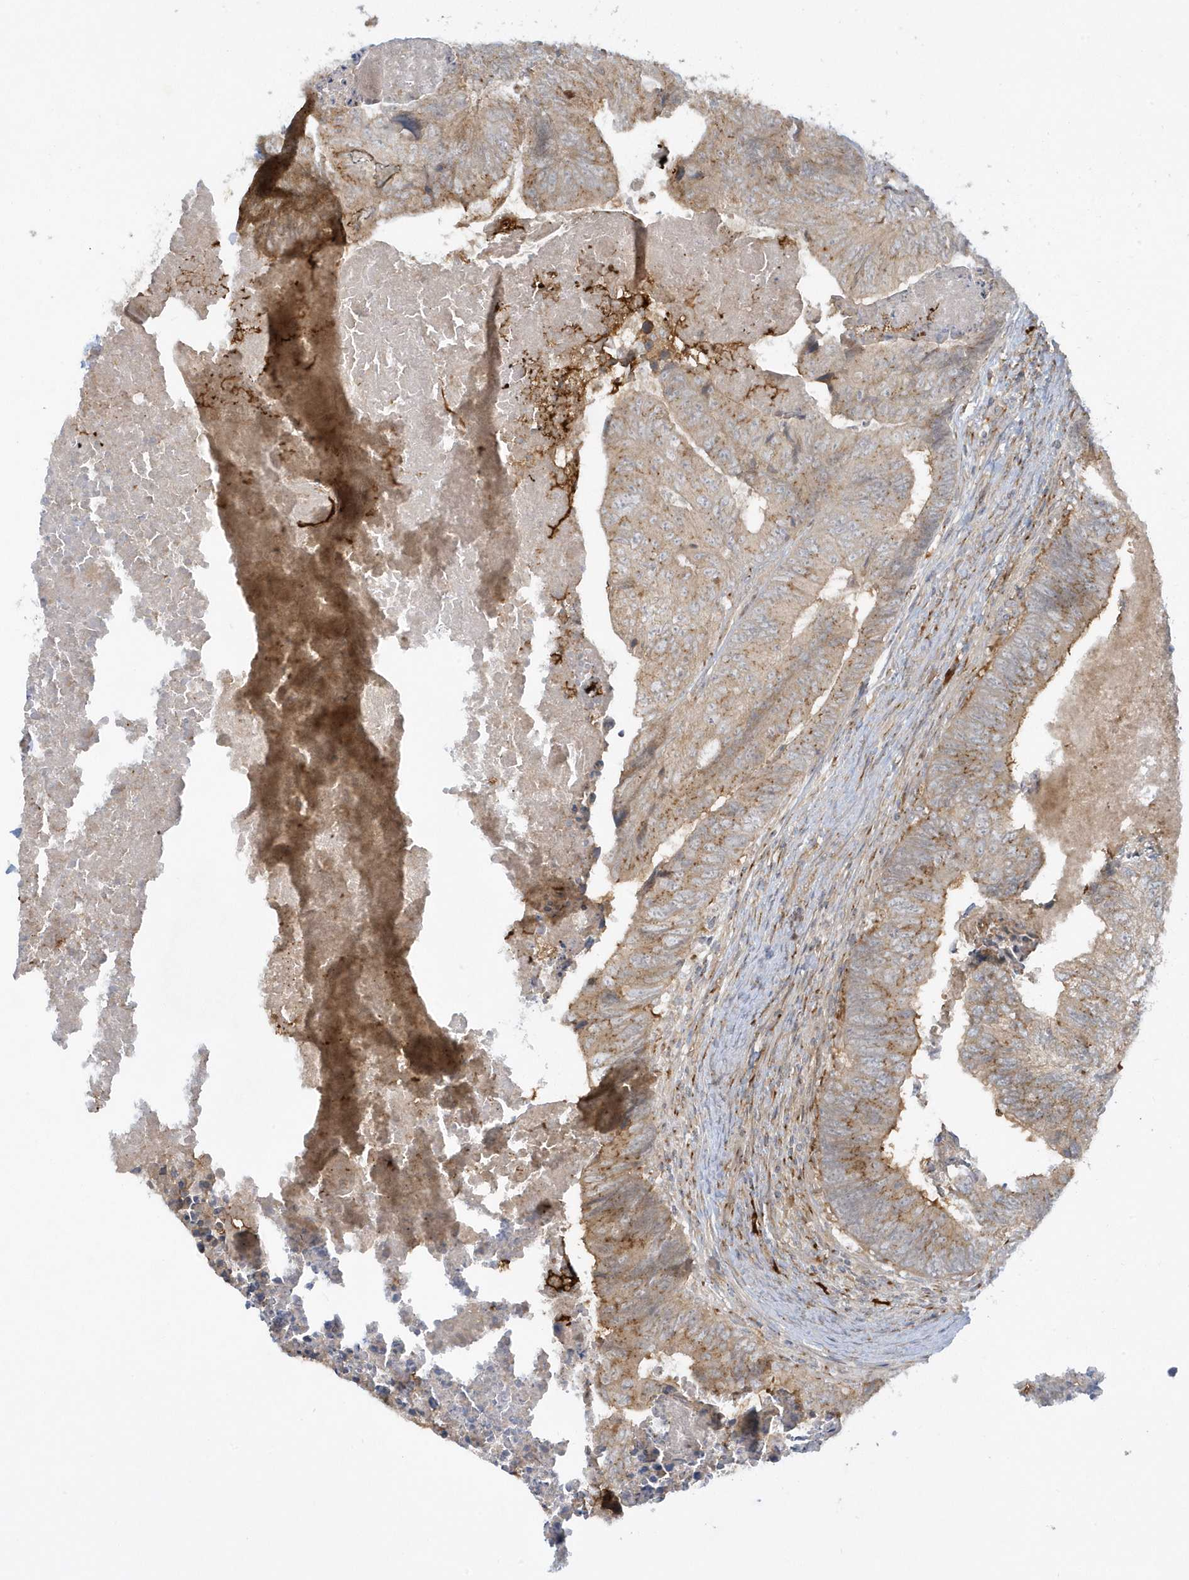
{"staining": {"intensity": "moderate", "quantity": ">75%", "location": "cytoplasmic/membranous"}, "tissue": "colorectal cancer", "cell_type": "Tumor cells", "image_type": "cancer", "snomed": [{"axis": "morphology", "description": "Adenocarcinoma, NOS"}, {"axis": "topography", "description": "Colon"}], "caption": "A histopathology image of colorectal cancer stained for a protein displays moderate cytoplasmic/membranous brown staining in tumor cells.", "gene": "RPP40", "patient": {"sex": "female", "age": 67}}